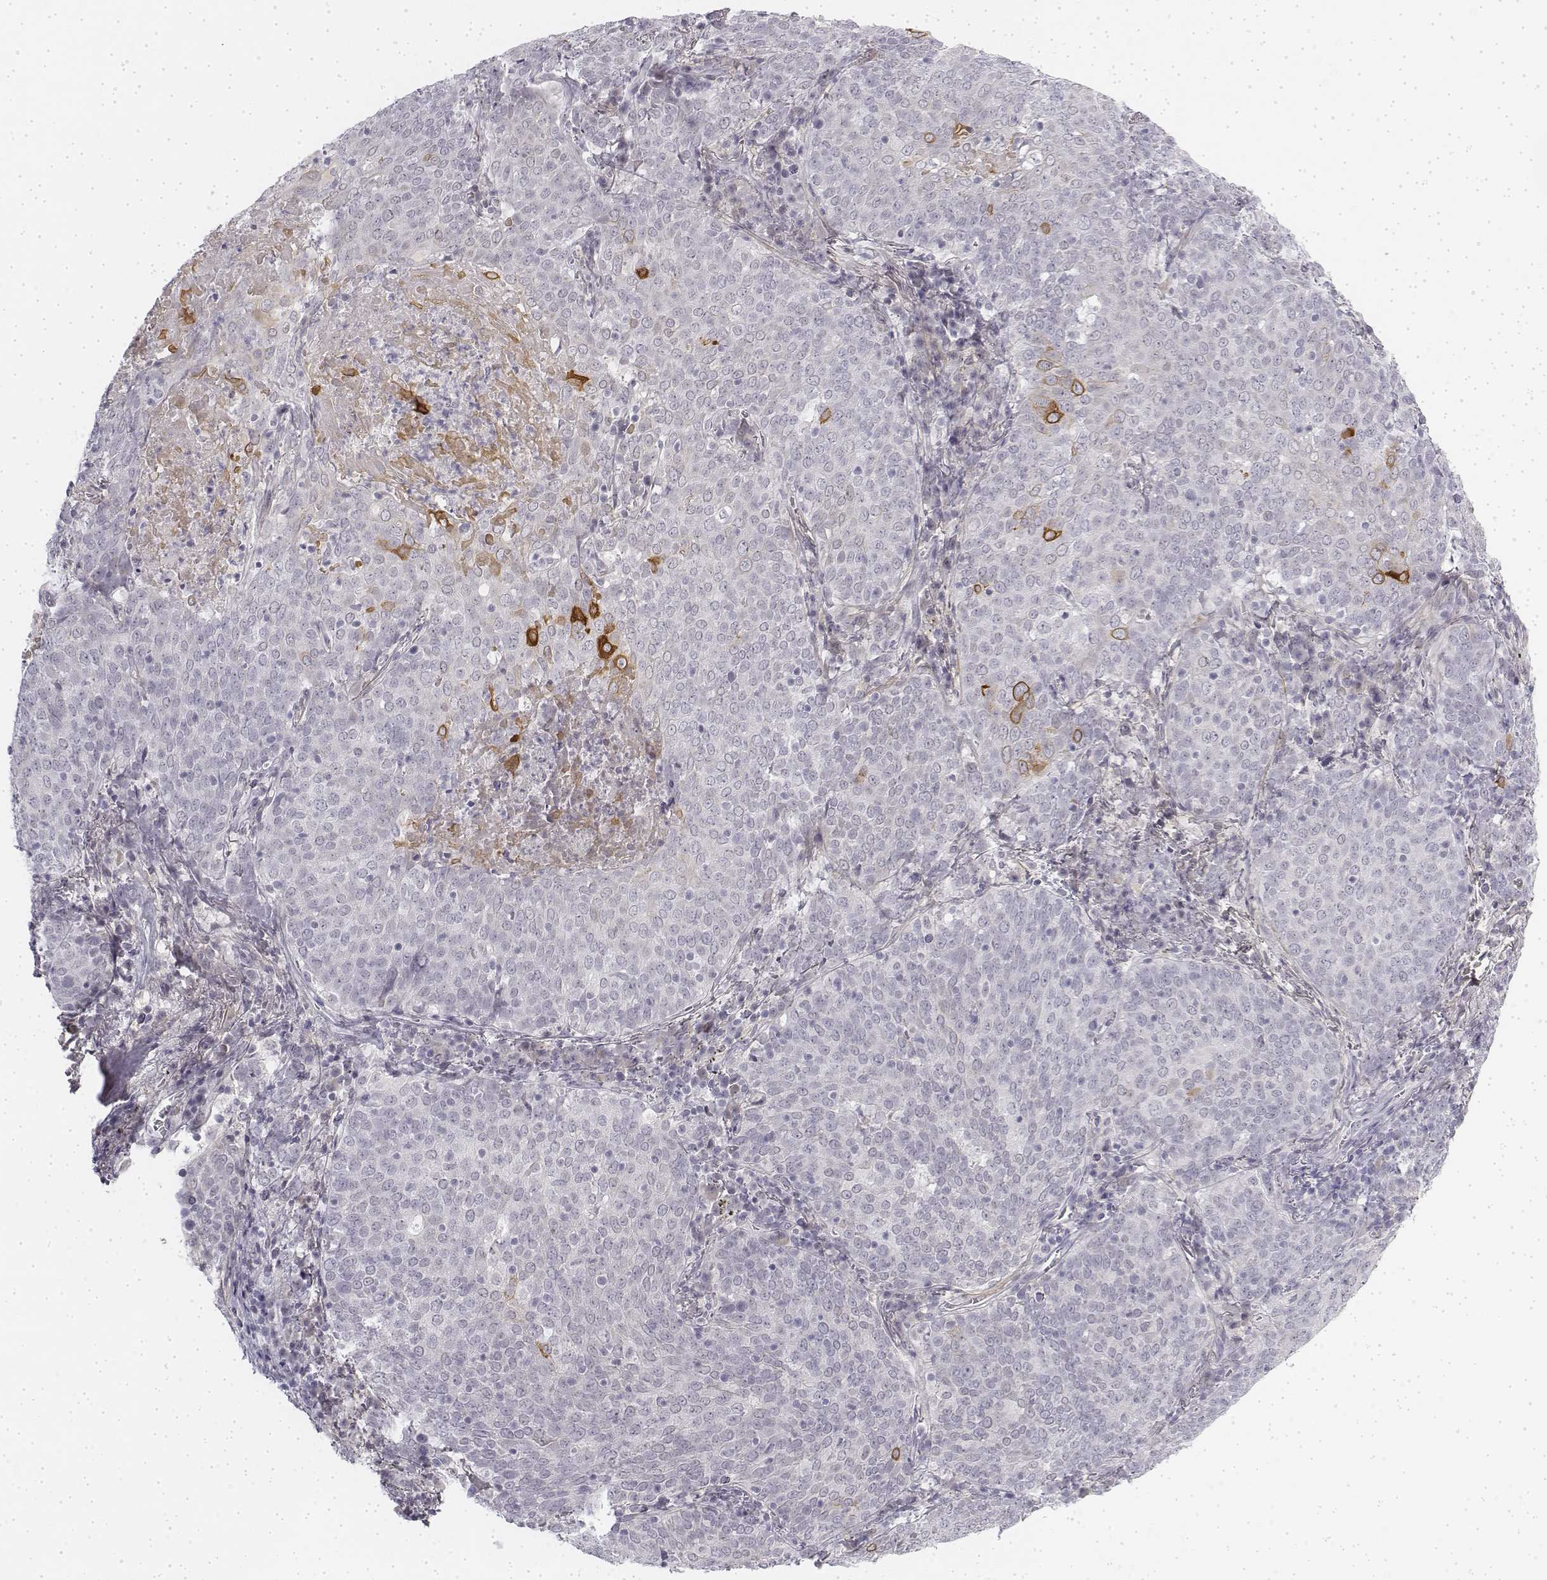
{"staining": {"intensity": "strong", "quantity": "<25%", "location": "cytoplasmic/membranous"}, "tissue": "lung cancer", "cell_type": "Tumor cells", "image_type": "cancer", "snomed": [{"axis": "morphology", "description": "Squamous cell carcinoma, NOS"}, {"axis": "topography", "description": "Lung"}], "caption": "Approximately <25% of tumor cells in human lung squamous cell carcinoma reveal strong cytoplasmic/membranous protein staining as visualized by brown immunohistochemical staining.", "gene": "KRT84", "patient": {"sex": "male", "age": 82}}